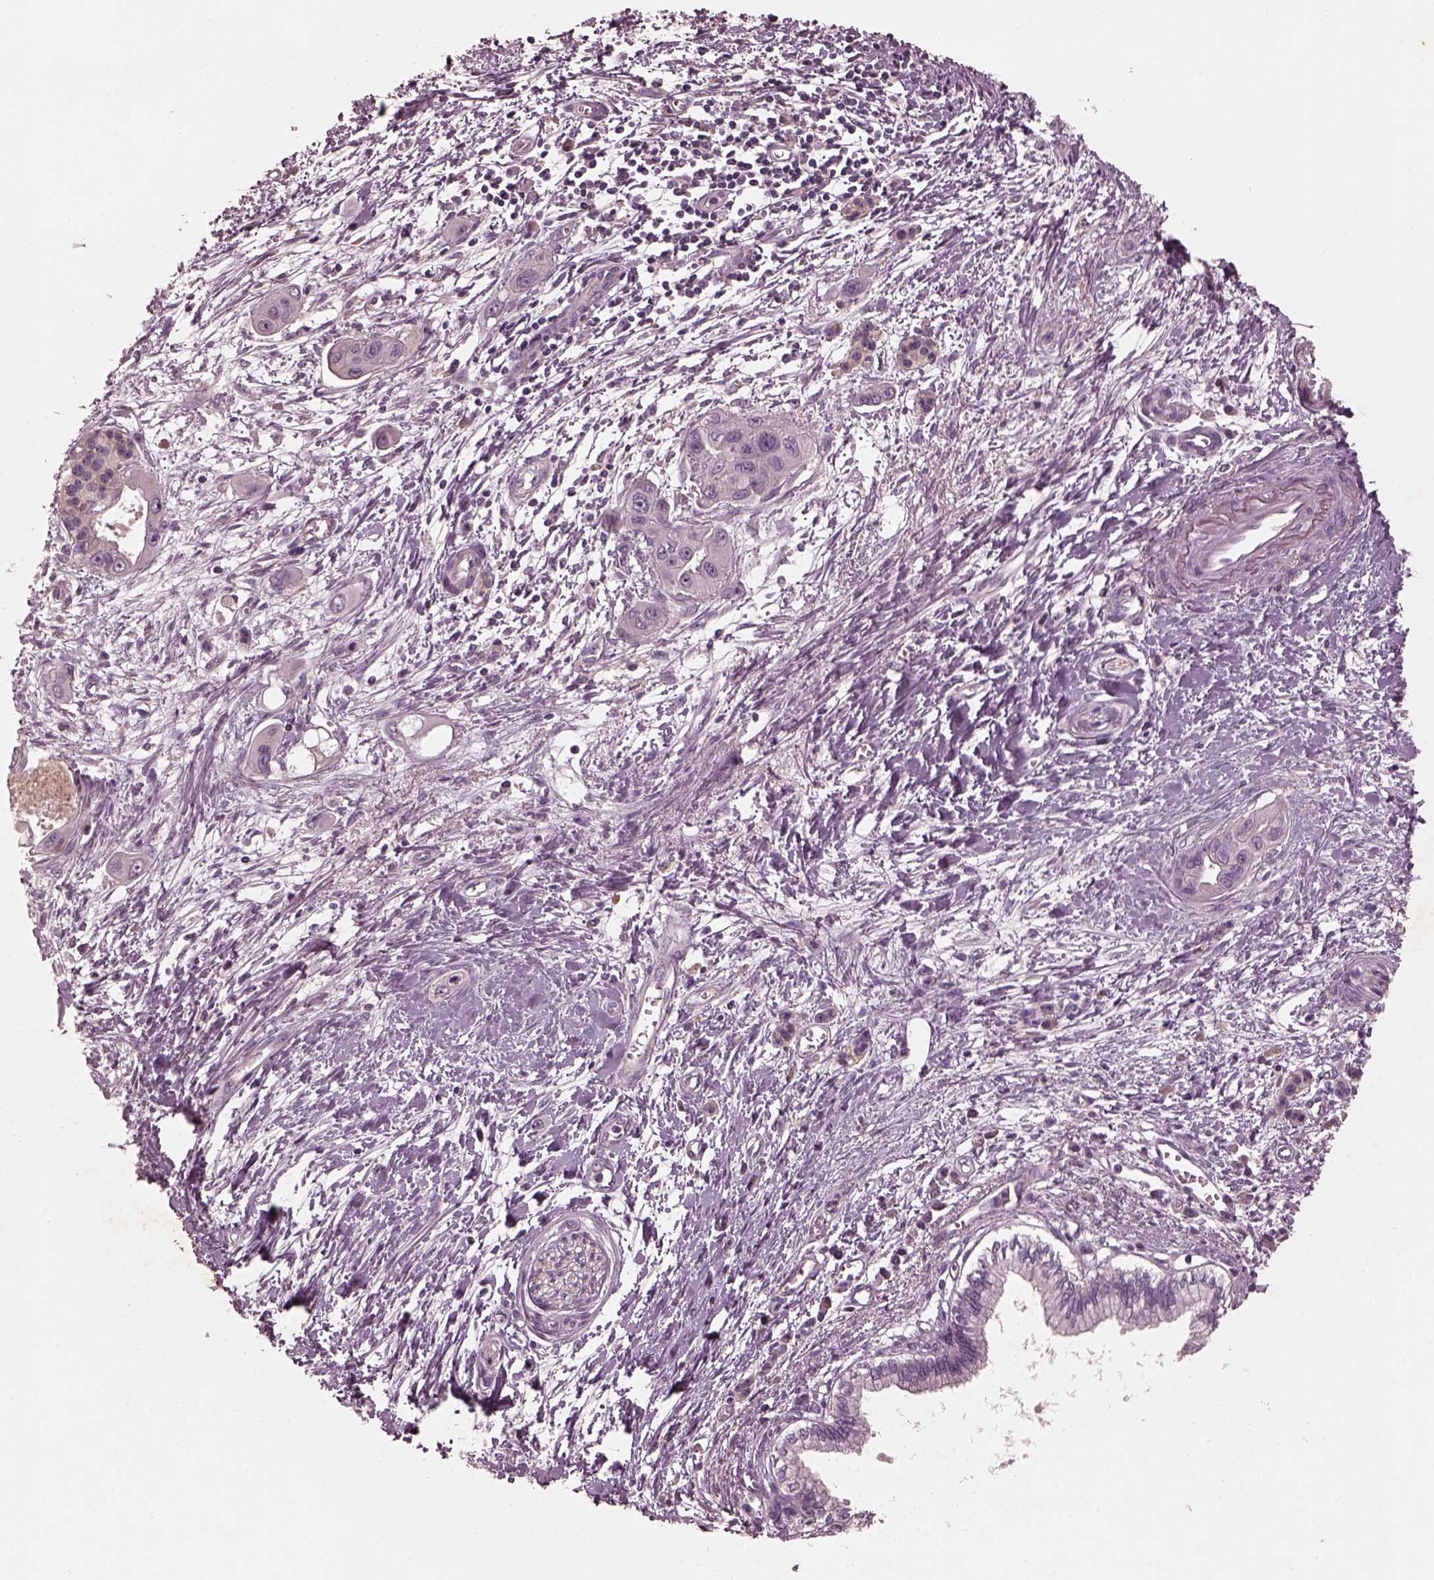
{"staining": {"intensity": "negative", "quantity": "none", "location": "none"}, "tissue": "pancreatic cancer", "cell_type": "Tumor cells", "image_type": "cancer", "snomed": [{"axis": "morphology", "description": "Adenocarcinoma, NOS"}, {"axis": "topography", "description": "Pancreas"}], "caption": "Human adenocarcinoma (pancreatic) stained for a protein using immunohistochemistry demonstrates no positivity in tumor cells.", "gene": "FRRS1L", "patient": {"sex": "male", "age": 60}}